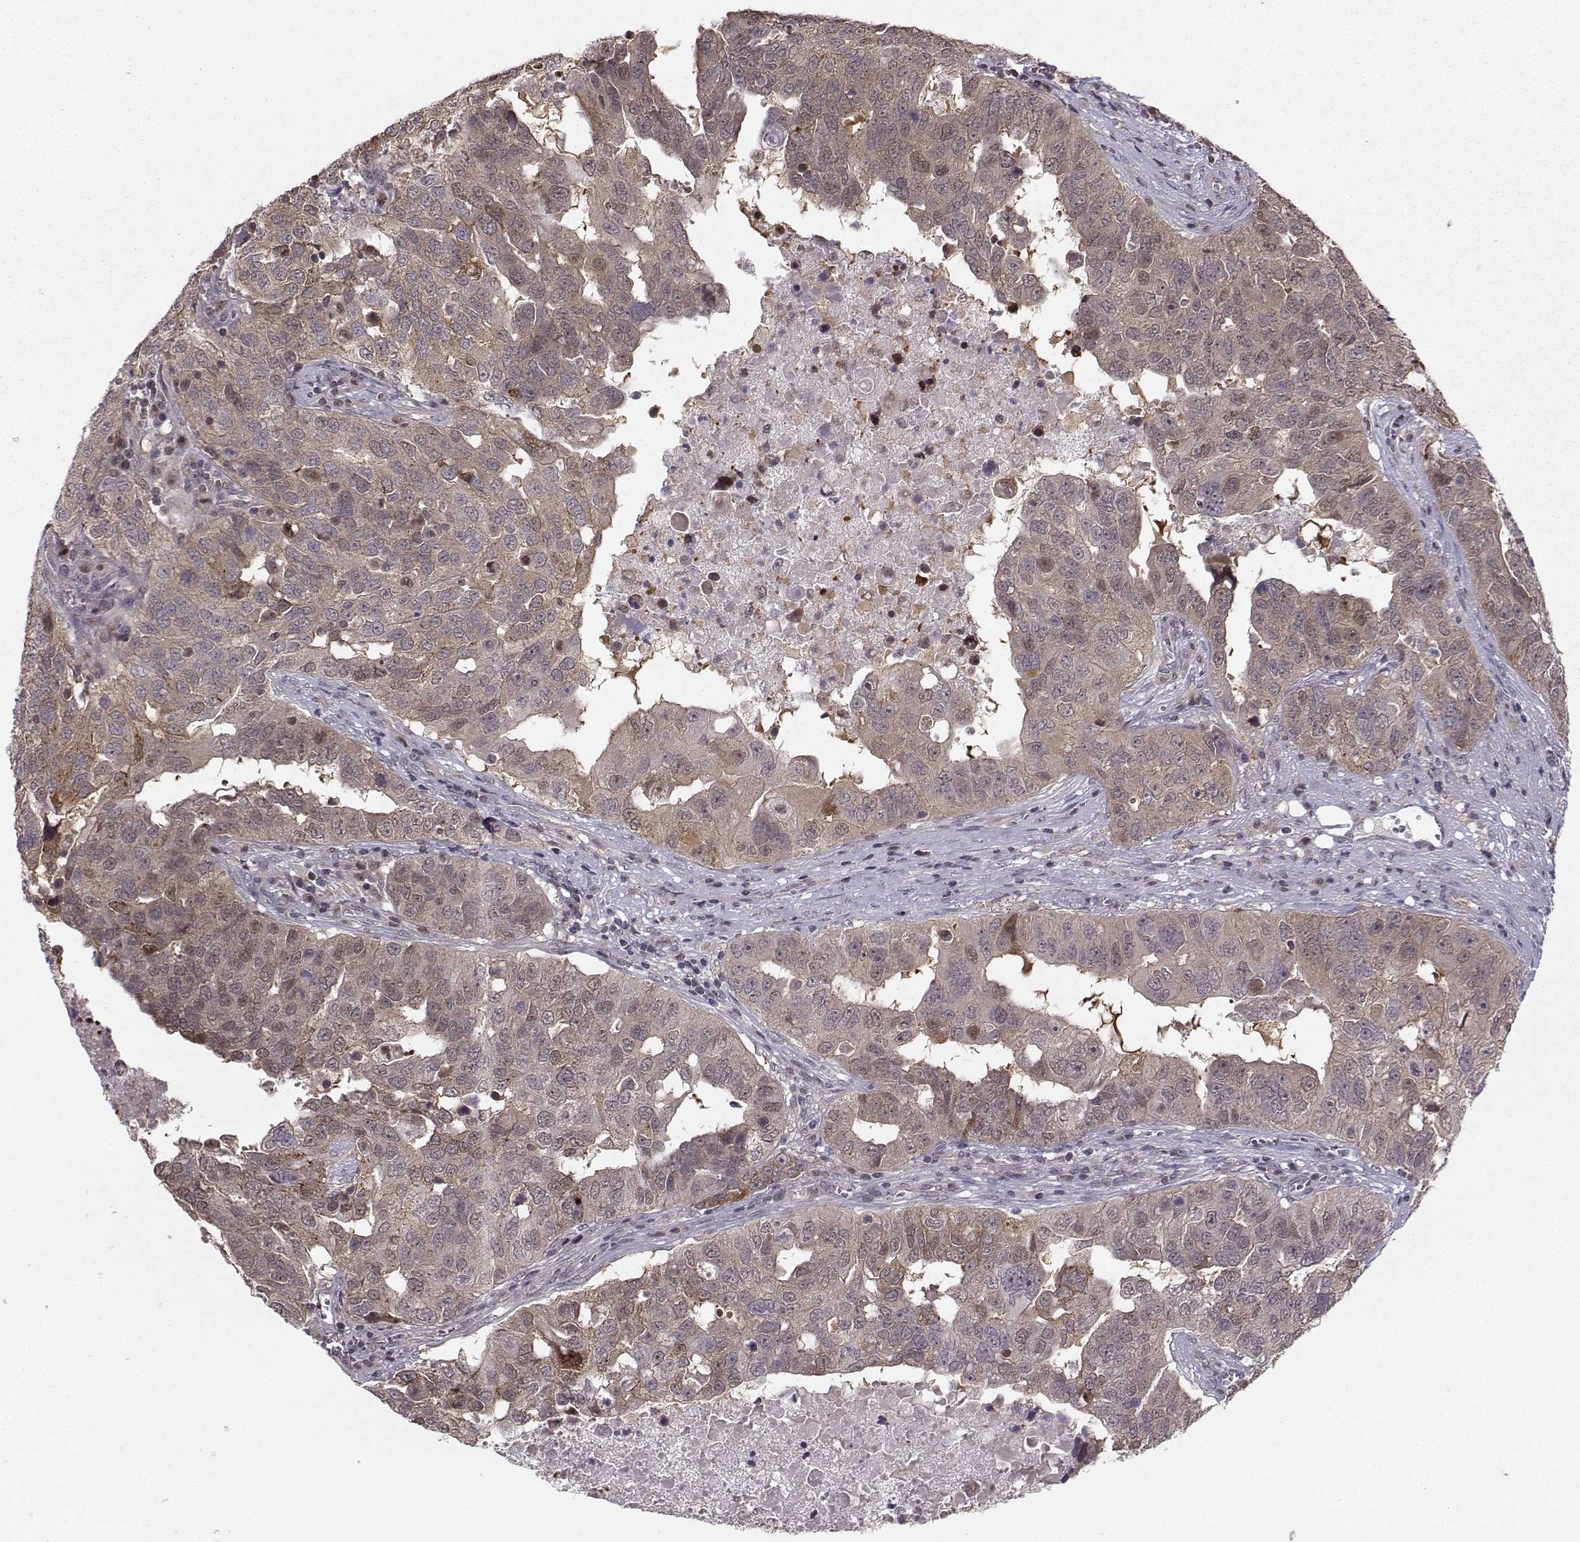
{"staining": {"intensity": "weak", "quantity": "<25%", "location": "cytoplasmic/membranous"}, "tissue": "ovarian cancer", "cell_type": "Tumor cells", "image_type": "cancer", "snomed": [{"axis": "morphology", "description": "Carcinoma, endometroid"}, {"axis": "topography", "description": "Soft tissue"}, {"axis": "topography", "description": "Ovary"}], "caption": "Tumor cells show no significant protein staining in endometroid carcinoma (ovarian).", "gene": "PKP2", "patient": {"sex": "female", "age": 52}}